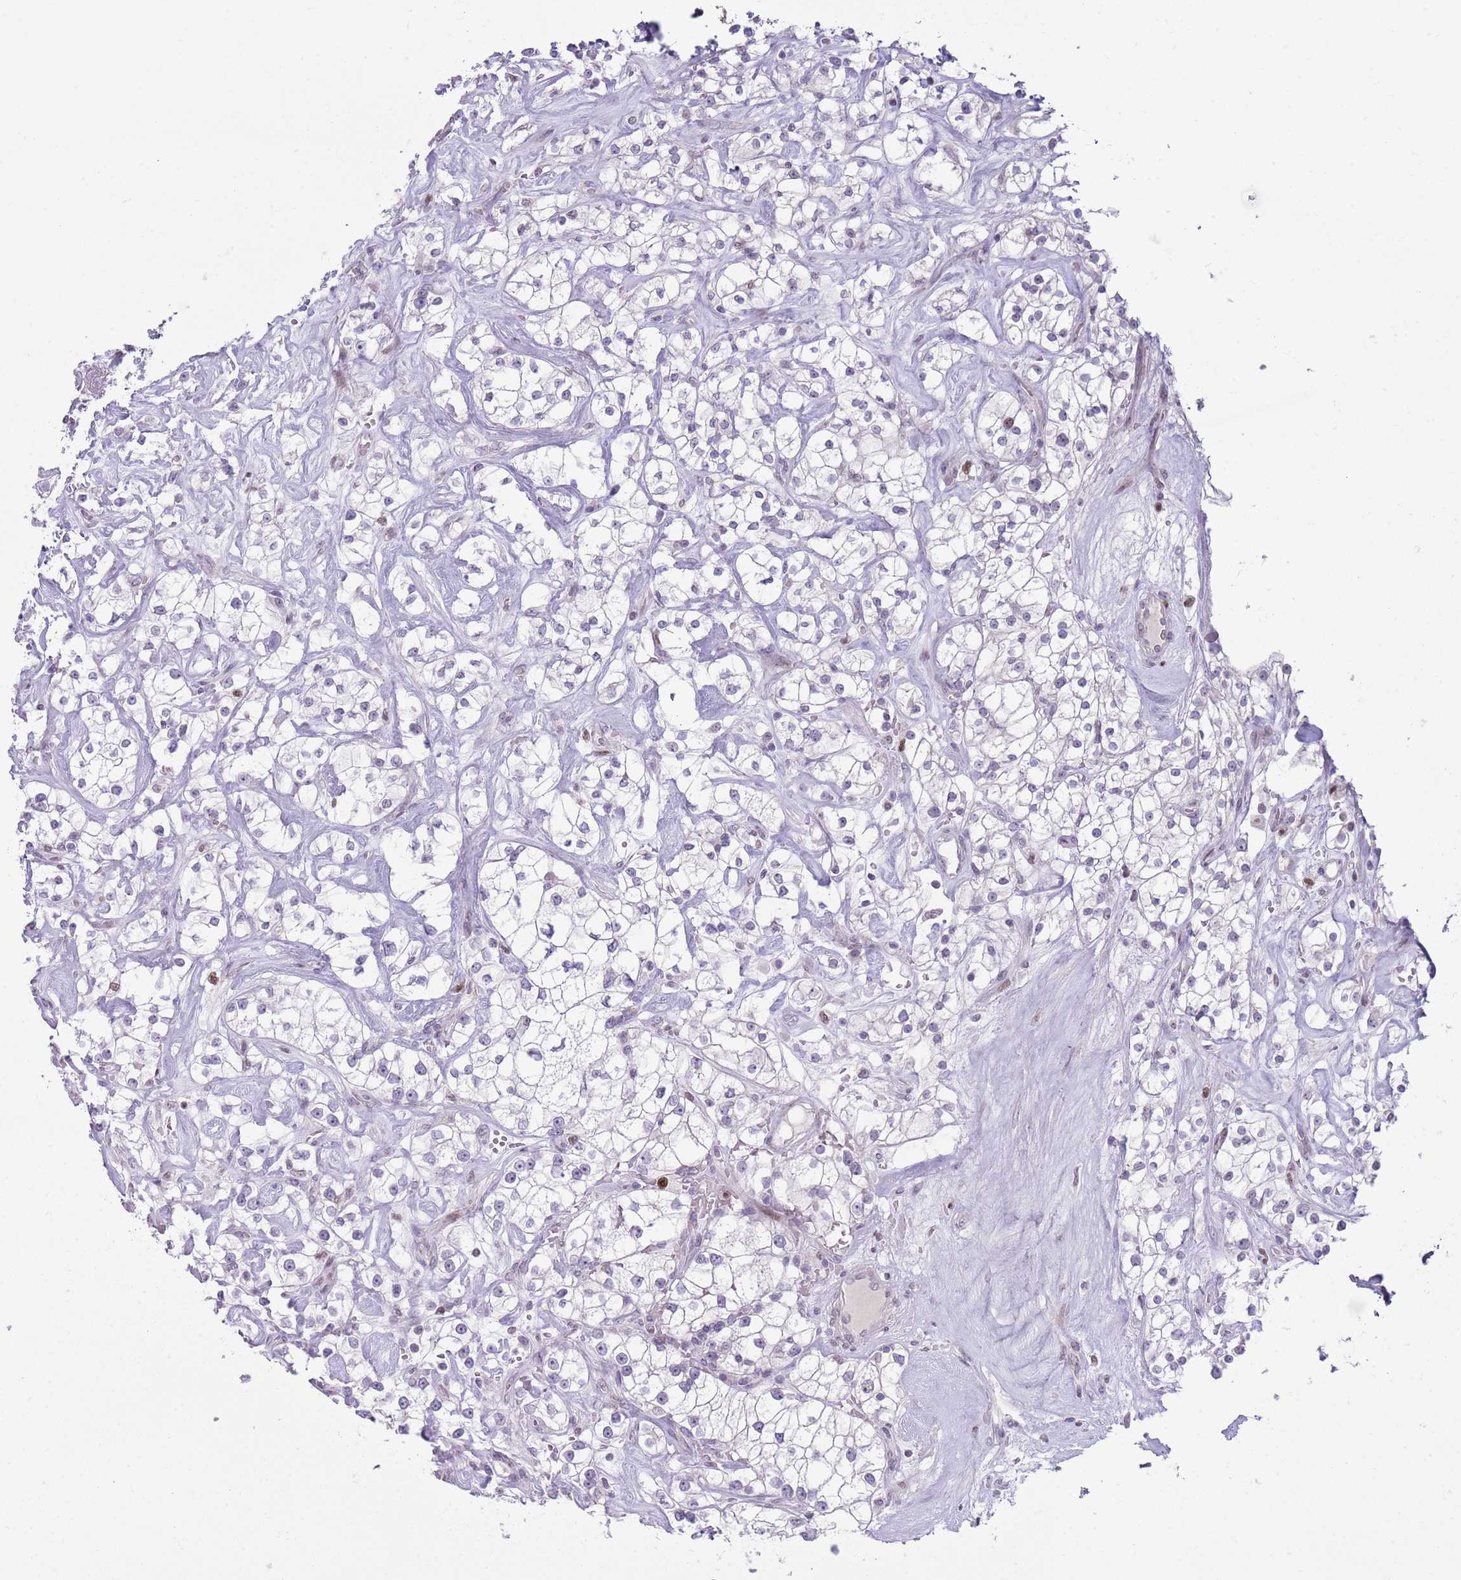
{"staining": {"intensity": "negative", "quantity": "none", "location": "none"}, "tissue": "renal cancer", "cell_type": "Tumor cells", "image_type": "cancer", "snomed": [{"axis": "morphology", "description": "Adenocarcinoma, NOS"}, {"axis": "topography", "description": "Kidney"}], "caption": "The image shows no significant expression in tumor cells of renal adenocarcinoma. (Stains: DAB (3,3'-diaminobenzidine) immunohistochemistry with hematoxylin counter stain, Microscopy: brightfield microscopy at high magnification).", "gene": "MFSD10", "patient": {"sex": "male", "age": 77}}